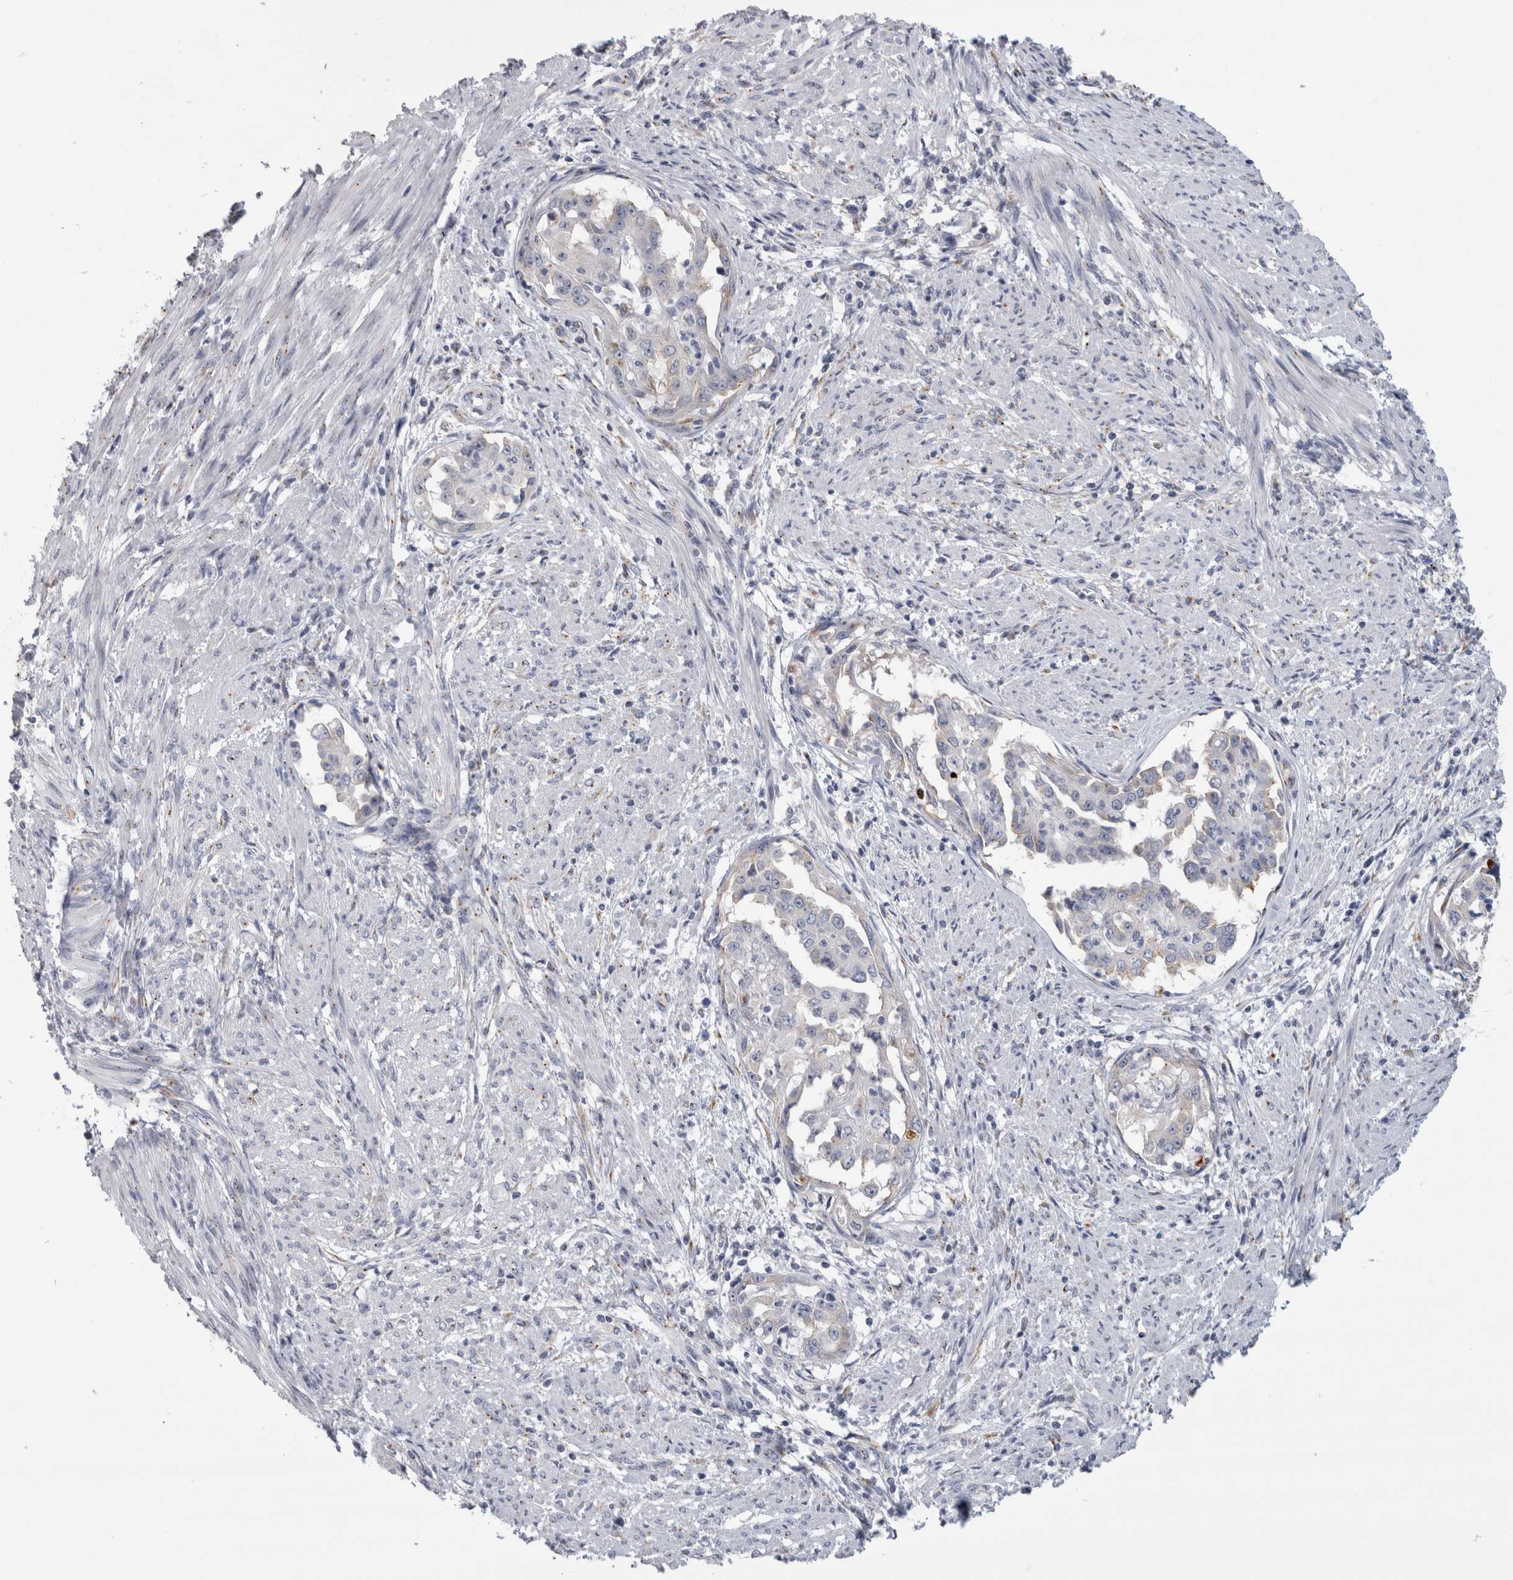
{"staining": {"intensity": "weak", "quantity": "25%-75%", "location": "cytoplasmic/membranous"}, "tissue": "endometrial cancer", "cell_type": "Tumor cells", "image_type": "cancer", "snomed": [{"axis": "morphology", "description": "Adenocarcinoma, NOS"}, {"axis": "topography", "description": "Endometrium"}], "caption": "Immunohistochemical staining of endometrial adenocarcinoma shows weak cytoplasmic/membranous protein staining in about 25%-75% of tumor cells.", "gene": "AKAP9", "patient": {"sex": "female", "age": 85}}